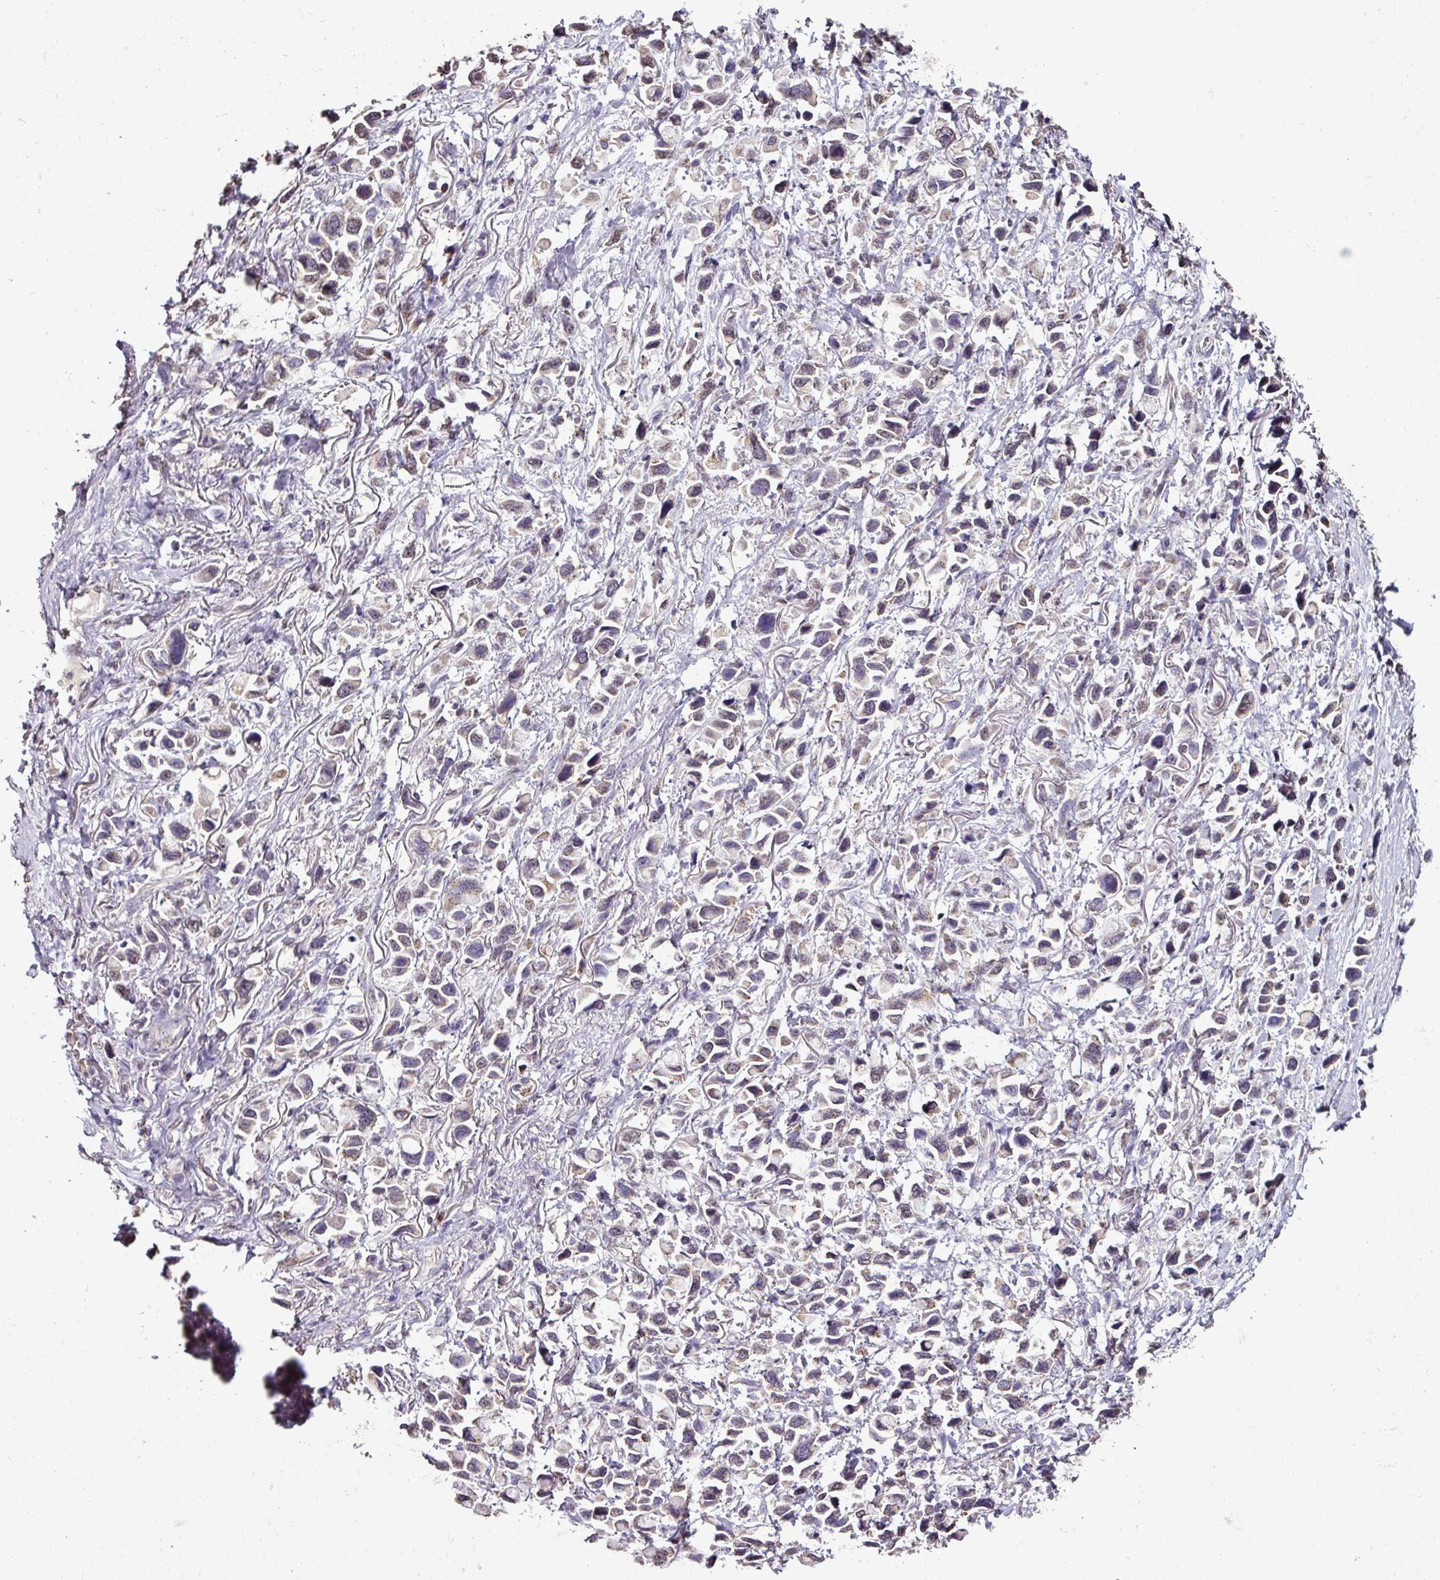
{"staining": {"intensity": "weak", "quantity": "25%-75%", "location": "cytoplasmic/membranous"}, "tissue": "stomach cancer", "cell_type": "Tumor cells", "image_type": "cancer", "snomed": [{"axis": "morphology", "description": "Adenocarcinoma, NOS"}, {"axis": "topography", "description": "Stomach"}], "caption": "Immunohistochemical staining of stomach cancer (adenocarcinoma) demonstrates low levels of weak cytoplasmic/membranous staining in approximately 25%-75% of tumor cells. (Stains: DAB in brown, nuclei in blue, Microscopy: brightfield microscopy at high magnification).", "gene": "JPH2", "patient": {"sex": "female", "age": 81}}